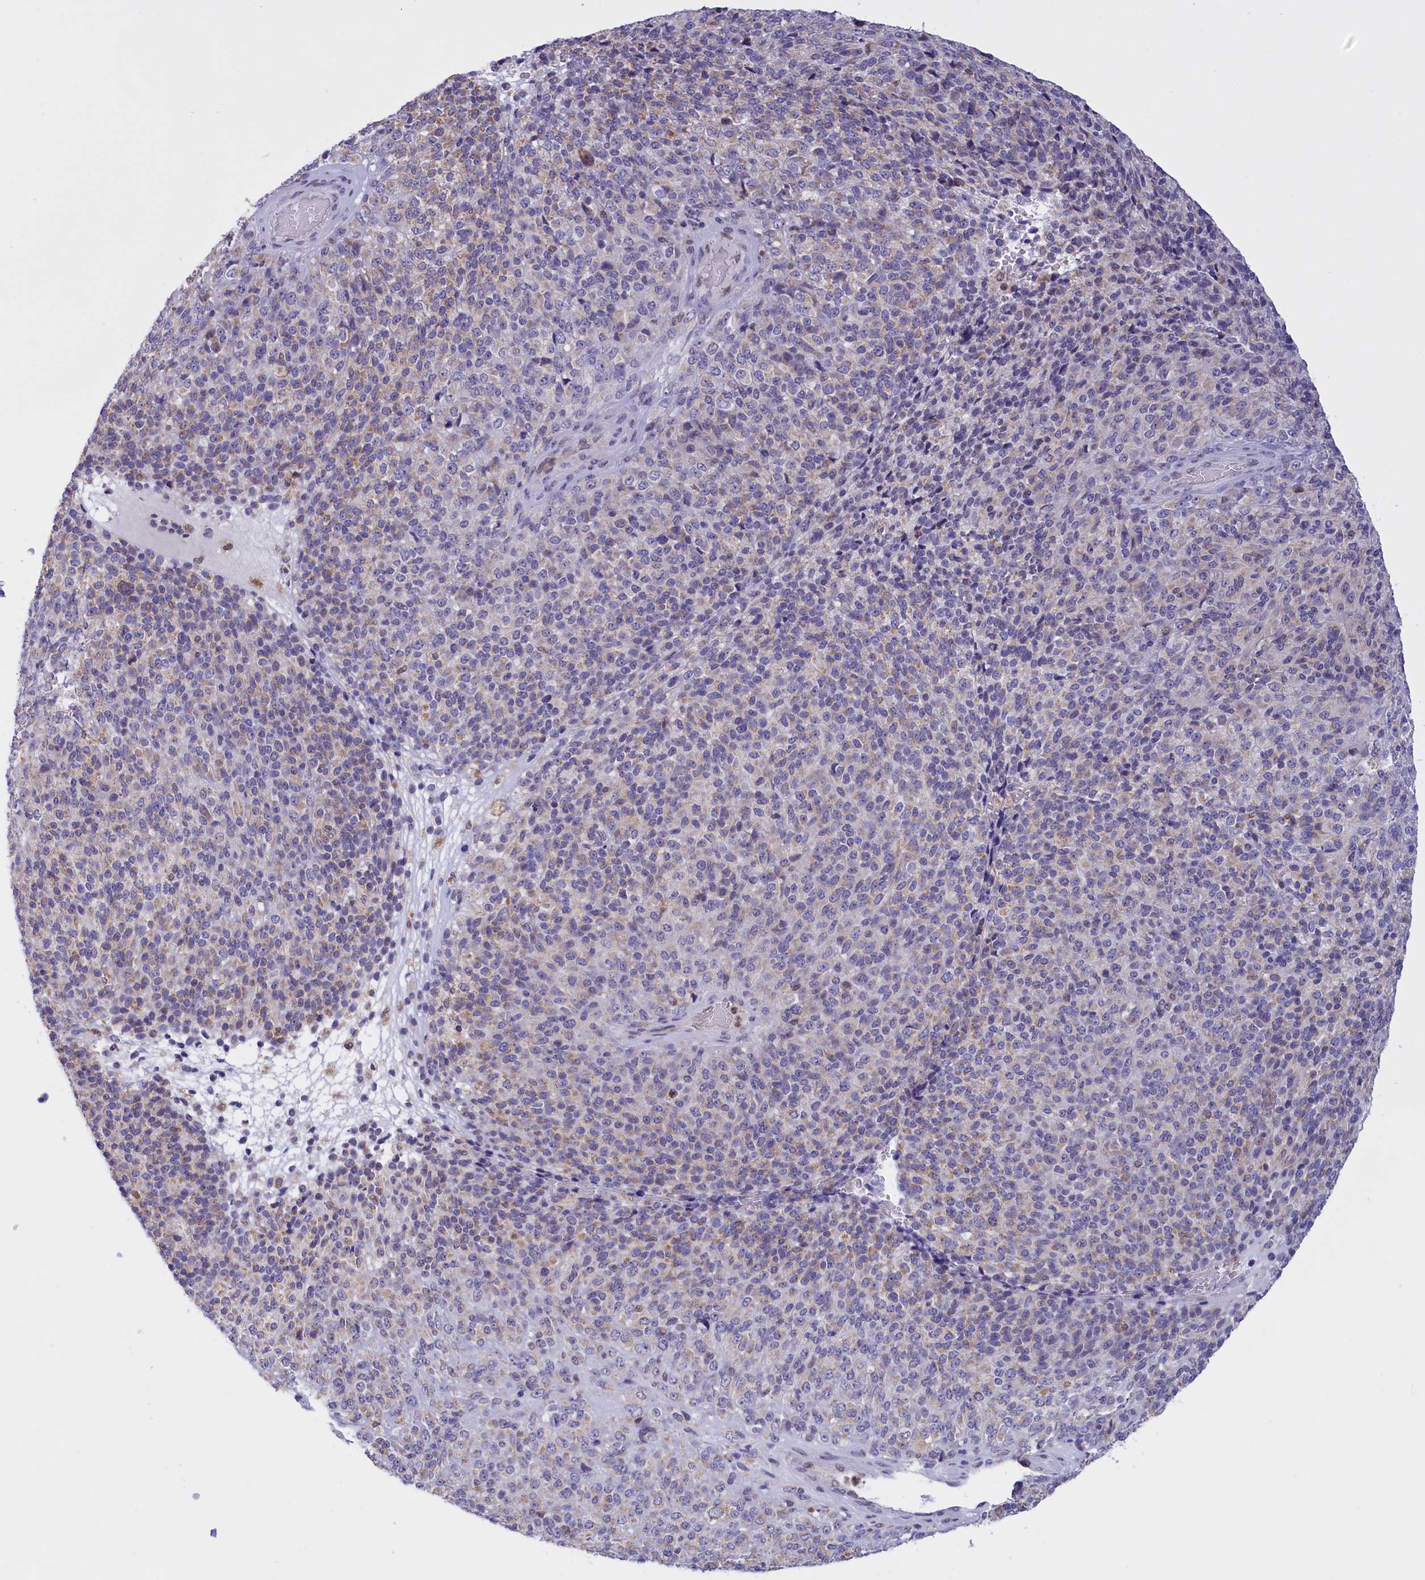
{"staining": {"intensity": "weak", "quantity": "<25%", "location": "cytoplasmic/membranous"}, "tissue": "melanoma", "cell_type": "Tumor cells", "image_type": "cancer", "snomed": [{"axis": "morphology", "description": "Malignant melanoma, Metastatic site"}, {"axis": "topography", "description": "Brain"}], "caption": "IHC photomicrograph of human melanoma stained for a protein (brown), which displays no staining in tumor cells.", "gene": "IZUMO2", "patient": {"sex": "female", "age": 56}}